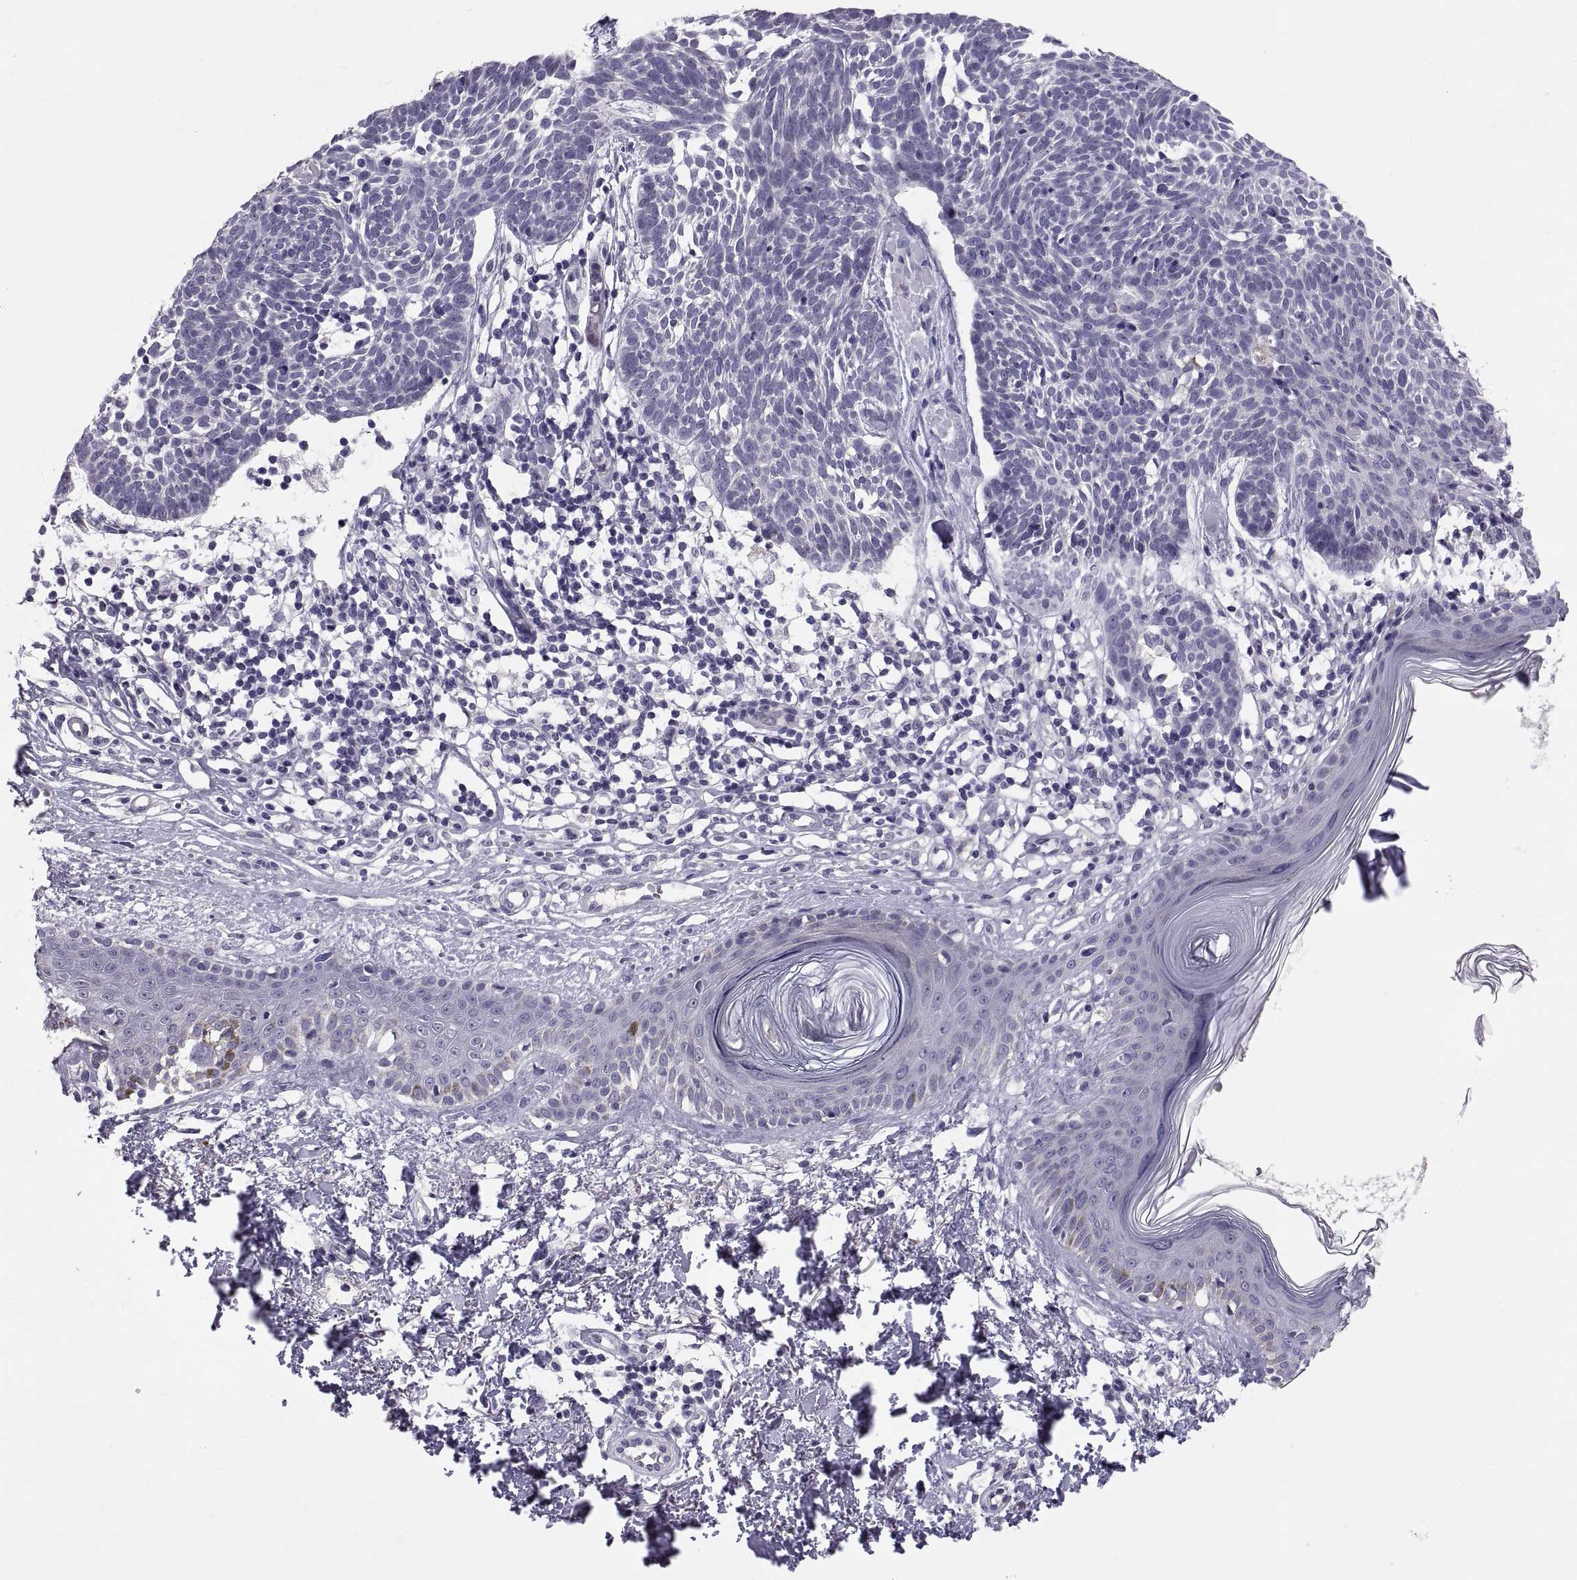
{"staining": {"intensity": "negative", "quantity": "none", "location": "none"}, "tissue": "skin cancer", "cell_type": "Tumor cells", "image_type": "cancer", "snomed": [{"axis": "morphology", "description": "Basal cell carcinoma"}, {"axis": "topography", "description": "Skin"}], "caption": "Immunohistochemical staining of skin cancer exhibits no significant positivity in tumor cells.", "gene": "PTN", "patient": {"sex": "male", "age": 85}}